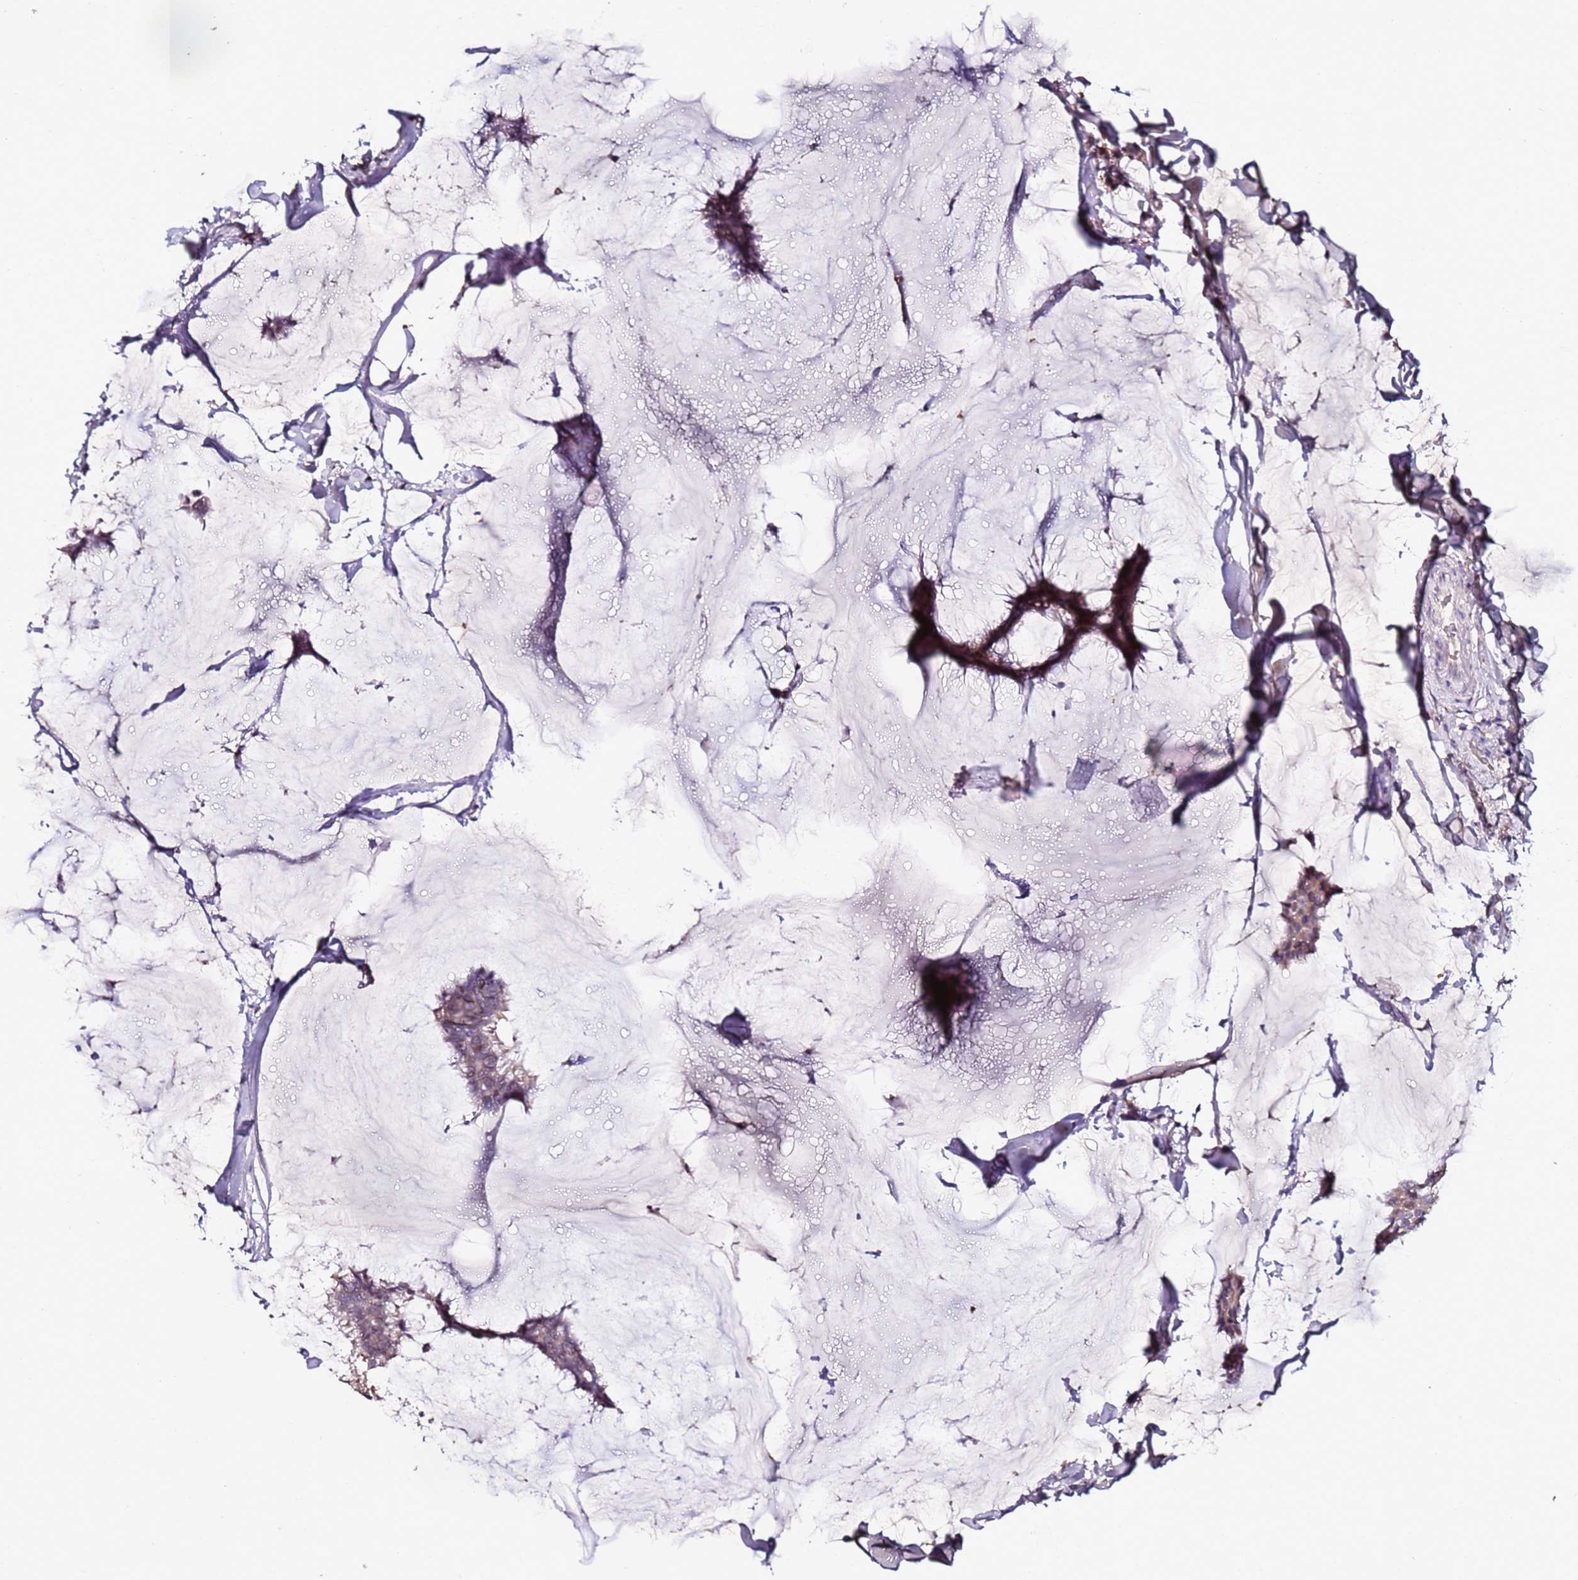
{"staining": {"intensity": "negative", "quantity": "none", "location": "none"}, "tissue": "breast cancer", "cell_type": "Tumor cells", "image_type": "cancer", "snomed": [{"axis": "morphology", "description": "Duct carcinoma"}, {"axis": "topography", "description": "Breast"}], "caption": "Tumor cells are negative for brown protein staining in breast cancer (infiltrating ductal carcinoma).", "gene": "C3orf80", "patient": {"sex": "female", "age": 93}}